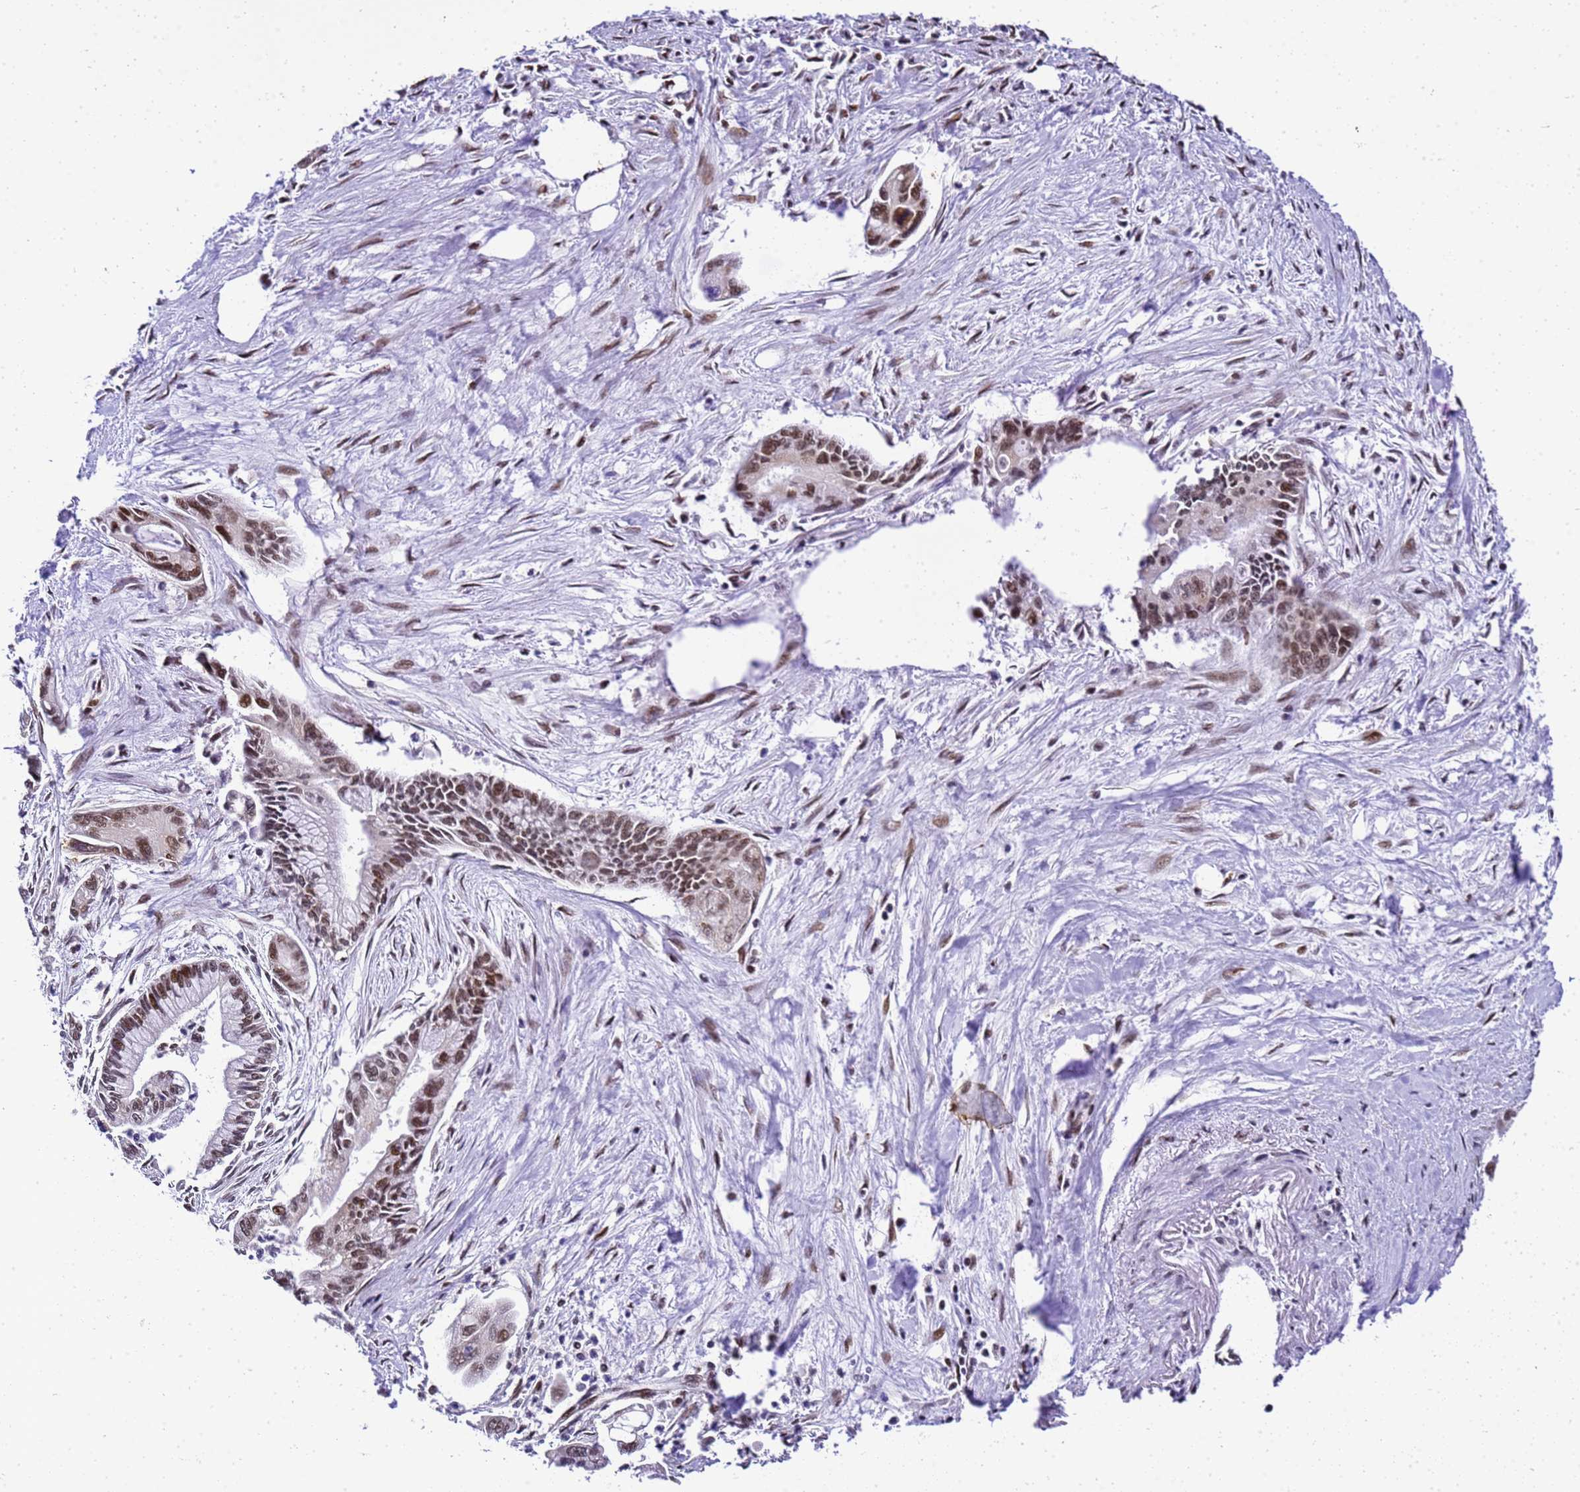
{"staining": {"intensity": "moderate", "quantity": "25%-75%", "location": "nuclear"}, "tissue": "pancreatic cancer", "cell_type": "Tumor cells", "image_type": "cancer", "snomed": [{"axis": "morphology", "description": "Adenocarcinoma, NOS"}, {"axis": "topography", "description": "Pancreas"}], "caption": "Immunohistochemical staining of human pancreatic cancer (adenocarcinoma) exhibits medium levels of moderate nuclear protein positivity in approximately 25%-75% of tumor cells.", "gene": "SMN1", "patient": {"sex": "male", "age": 70}}